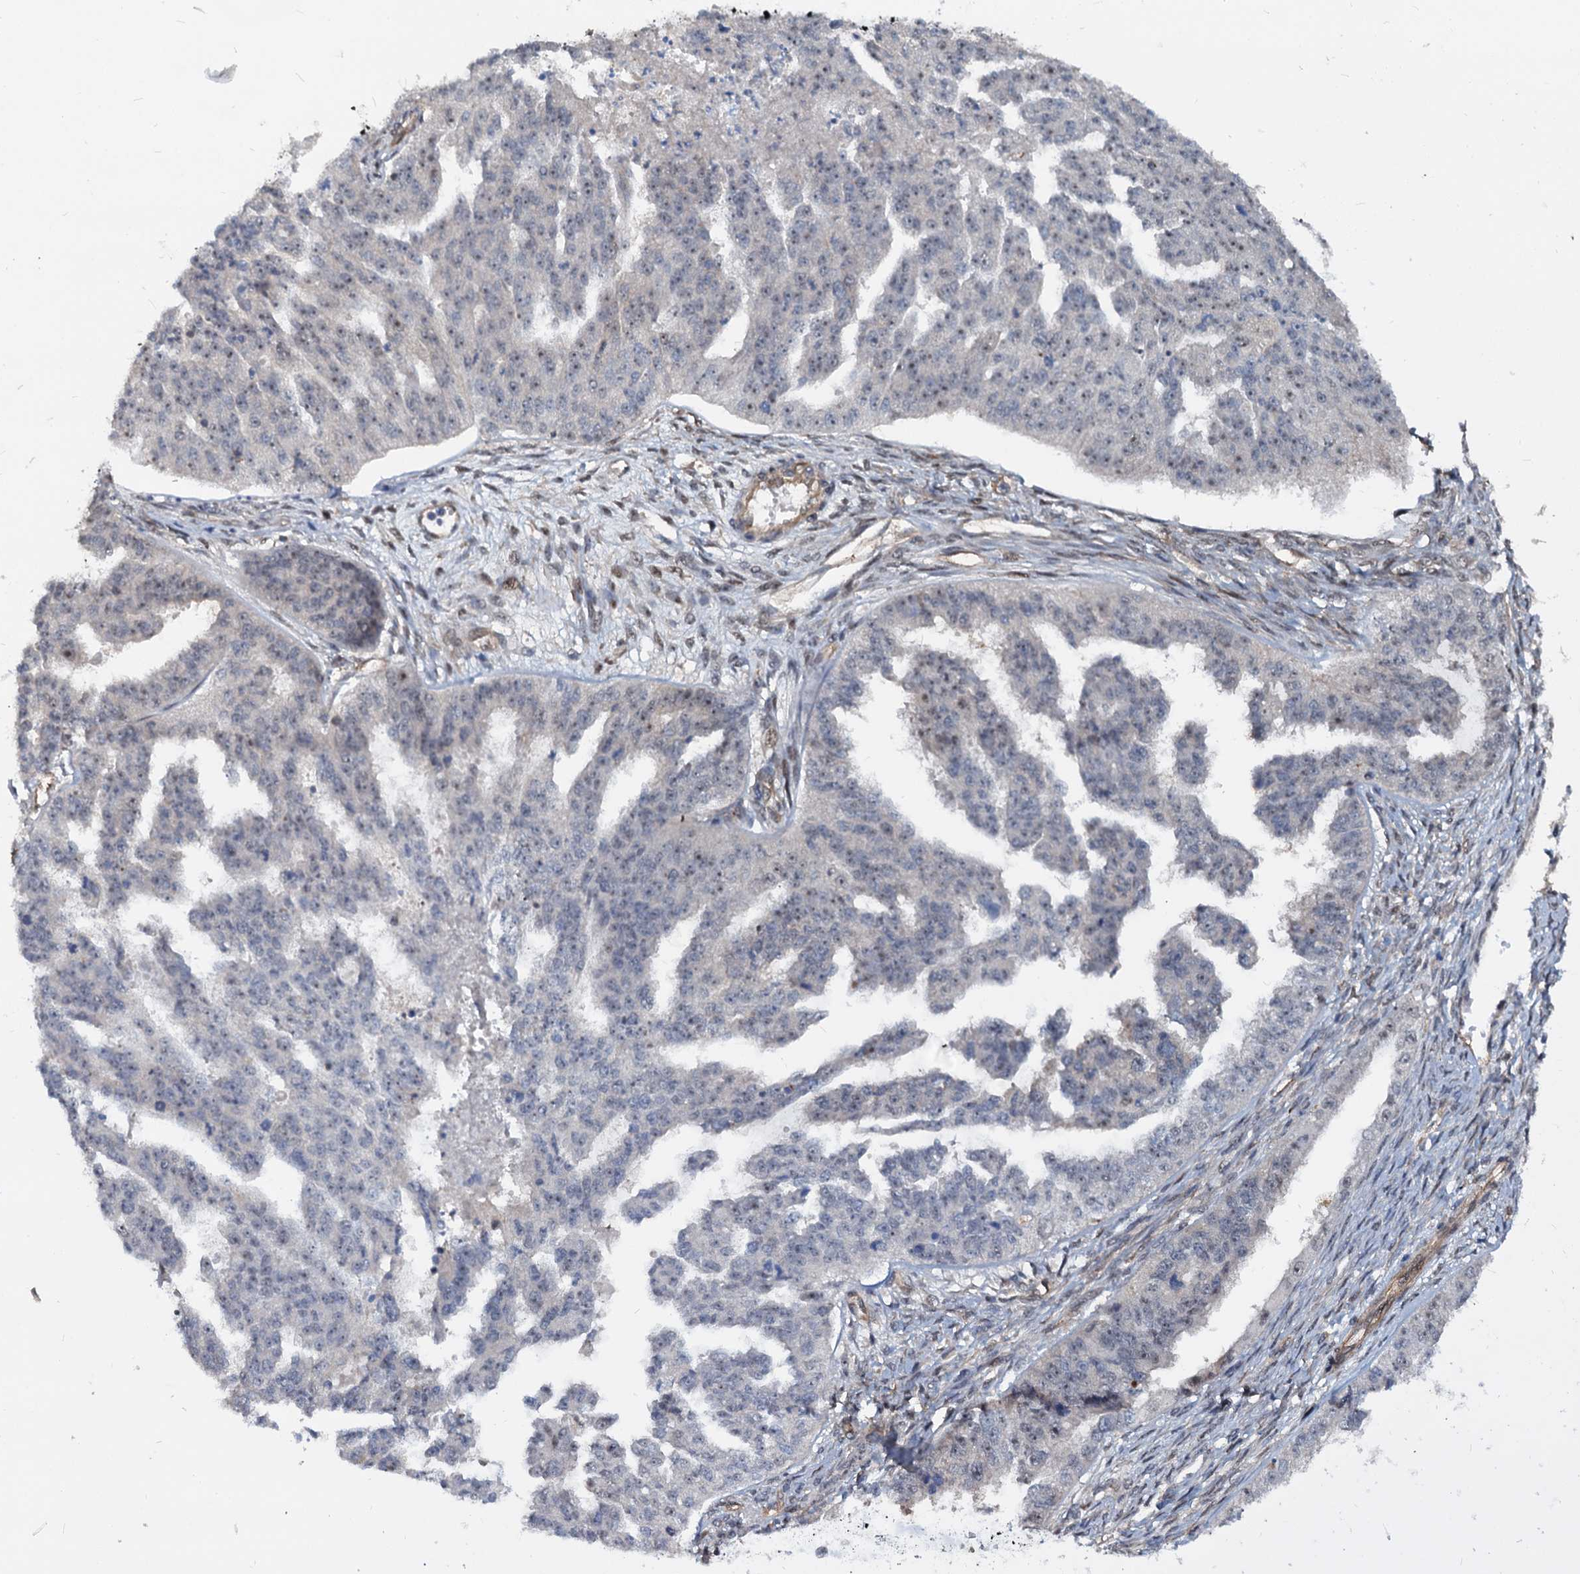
{"staining": {"intensity": "weak", "quantity": "25%-75%", "location": "nuclear"}, "tissue": "ovarian cancer", "cell_type": "Tumor cells", "image_type": "cancer", "snomed": [{"axis": "morphology", "description": "Cystadenocarcinoma, serous, NOS"}, {"axis": "topography", "description": "Ovary"}], "caption": "High-magnification brightfield microscopy of serous cystadenocarcinoma (ovarian) stained with DAB (brown) and counterstained with hematoxylin (blue). tumor cells exhibit weak nuclear positivity is present in approximately25%-75% of cells. Using DAB (brown) and hematoxylin (blue) stains, captured at high magnification using brightfield microscopy.", "gene": "UBLCP1", "patient": {"sex": "female", "age": 58}}